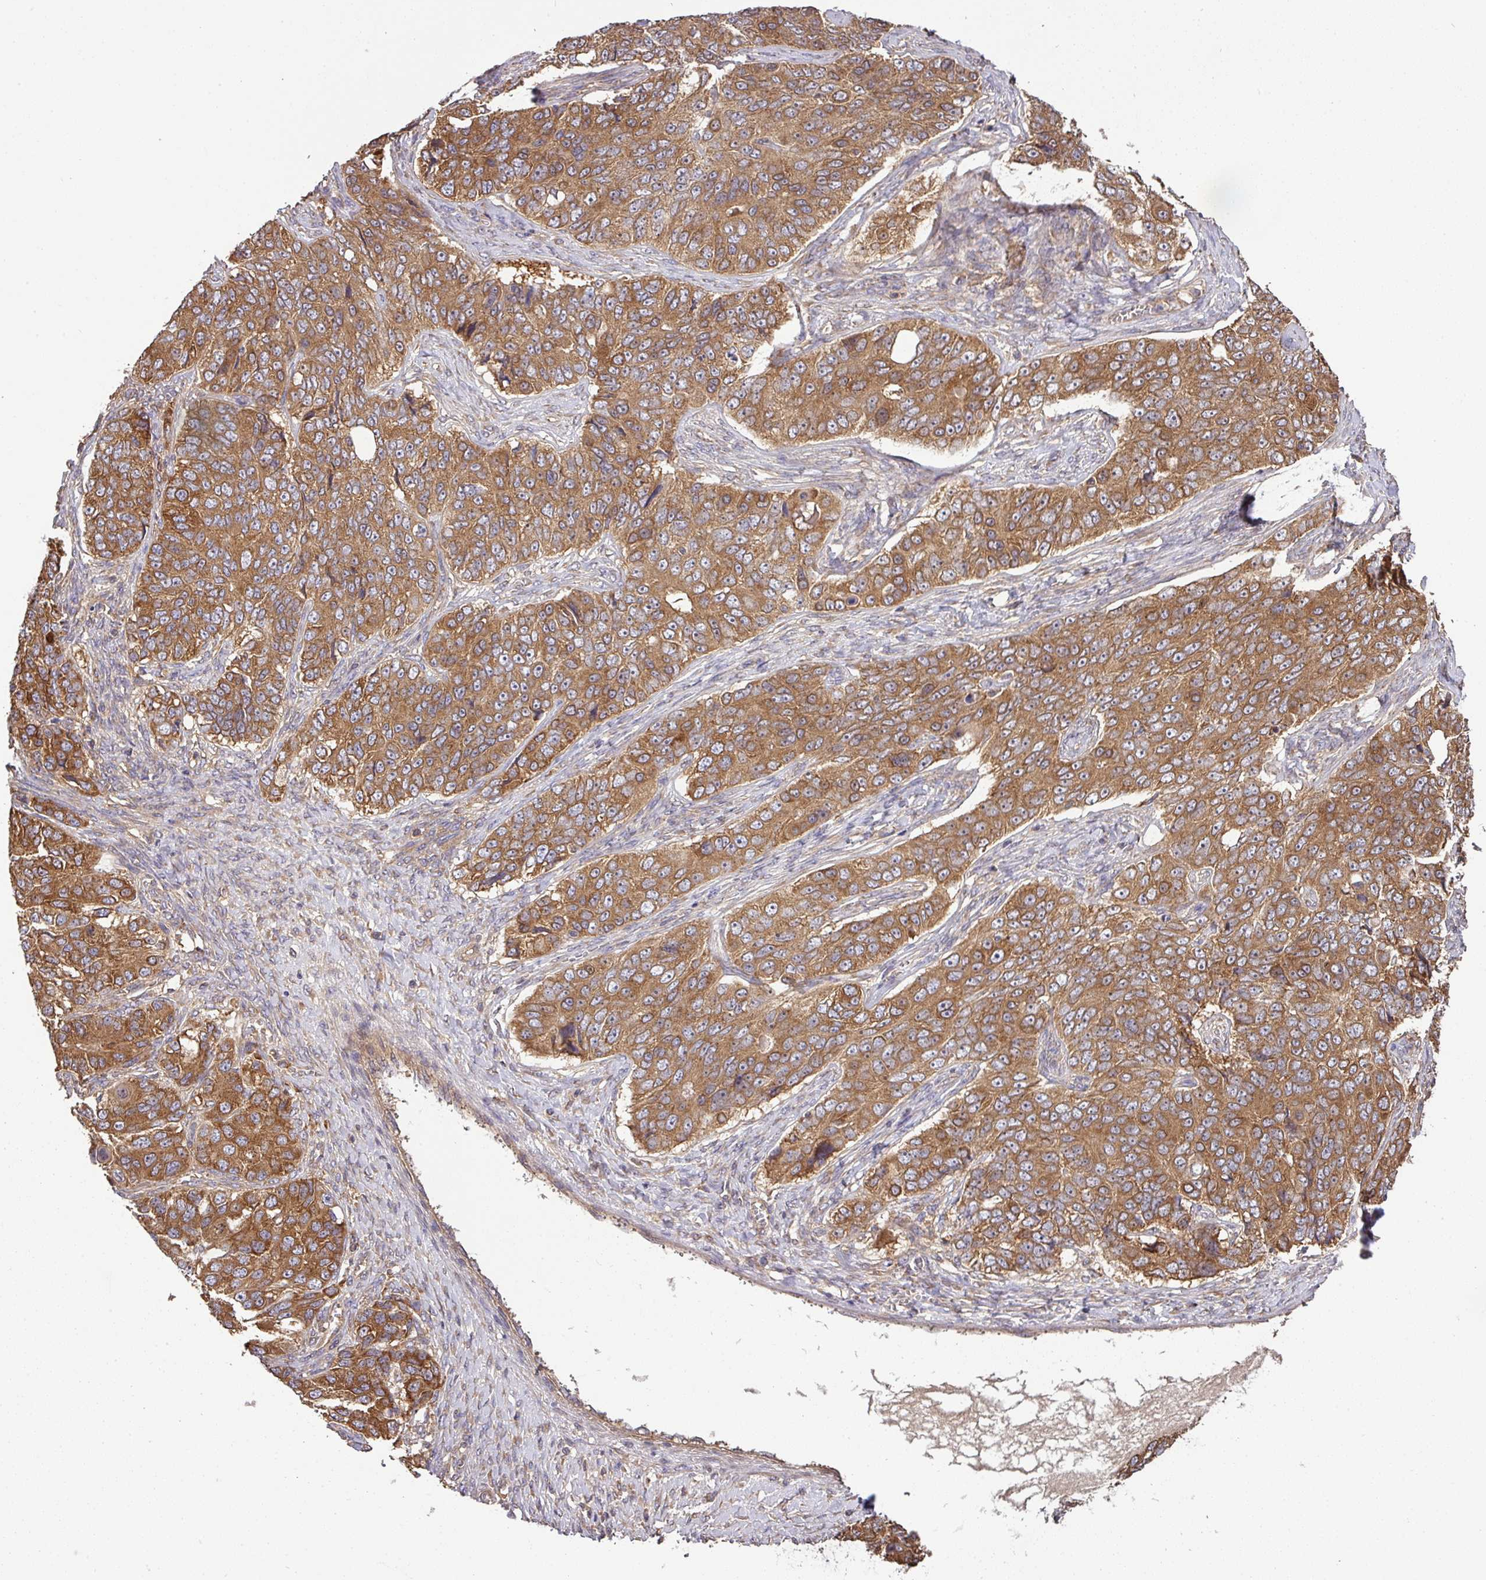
{"staining": {"intensity": "strong", "quantity": ">75%", "location": "cytoplasmic/membranous"}, "tissue": "ovarian cancer", "cell_type": "Tumor cells", "image_type": "cancer", "snomed": [{"axis": "morphology", "description": "Carcinoma, endometroid"}, {"axis": "topography", "description": "Ovary"}], "caption": "The image shows staining of ovarian cancer (endometroid carcinoma), revealing strong cytoplasmic/membranous protein staining (brown color) within tumor cells. (DAB IHC with brightfield microscopy, high magnification).", "gene": "GSPT1", "patient": {"sex": "female", "age": 51}}